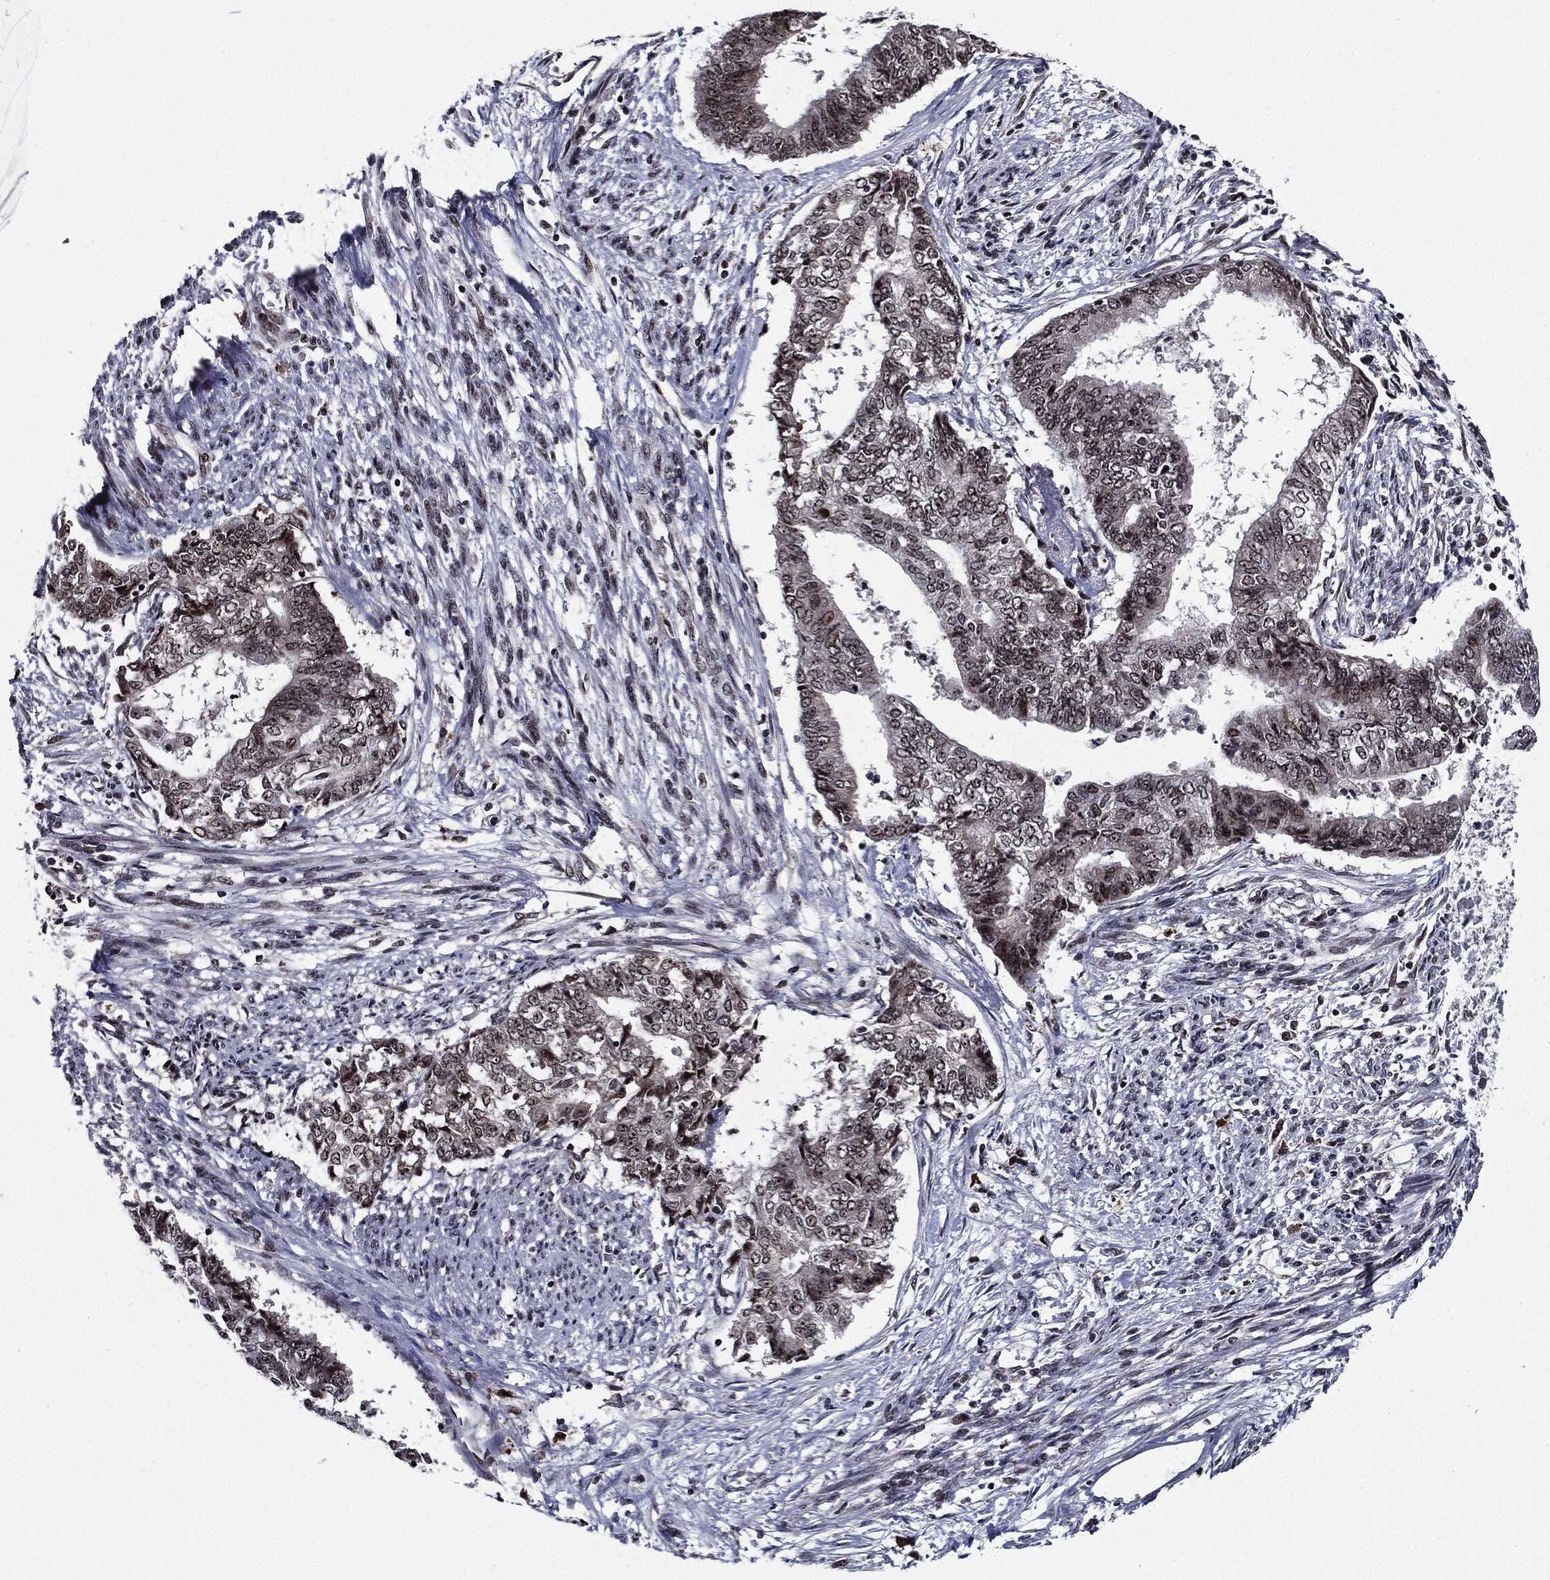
{"staining": {"intensity": "negative", "quantity": "none", "location": "none"}, "tissue": "endometrial cancer", "cell_type": "Tumor cells", "image_type": "cancer", "snomed": [{"axis": "morphology", "description": "Adenocarcinoma, NOS"}, {"axis": "topography", "description": "Endometrium"}], "caption": "IHC micrograph of human endometrial adenocarcinoma stained for a protein (brown), which exhibits no expression in tumor cells.", "gene": "ZFP91", "patient": {"sex": "female", "age": 65}}